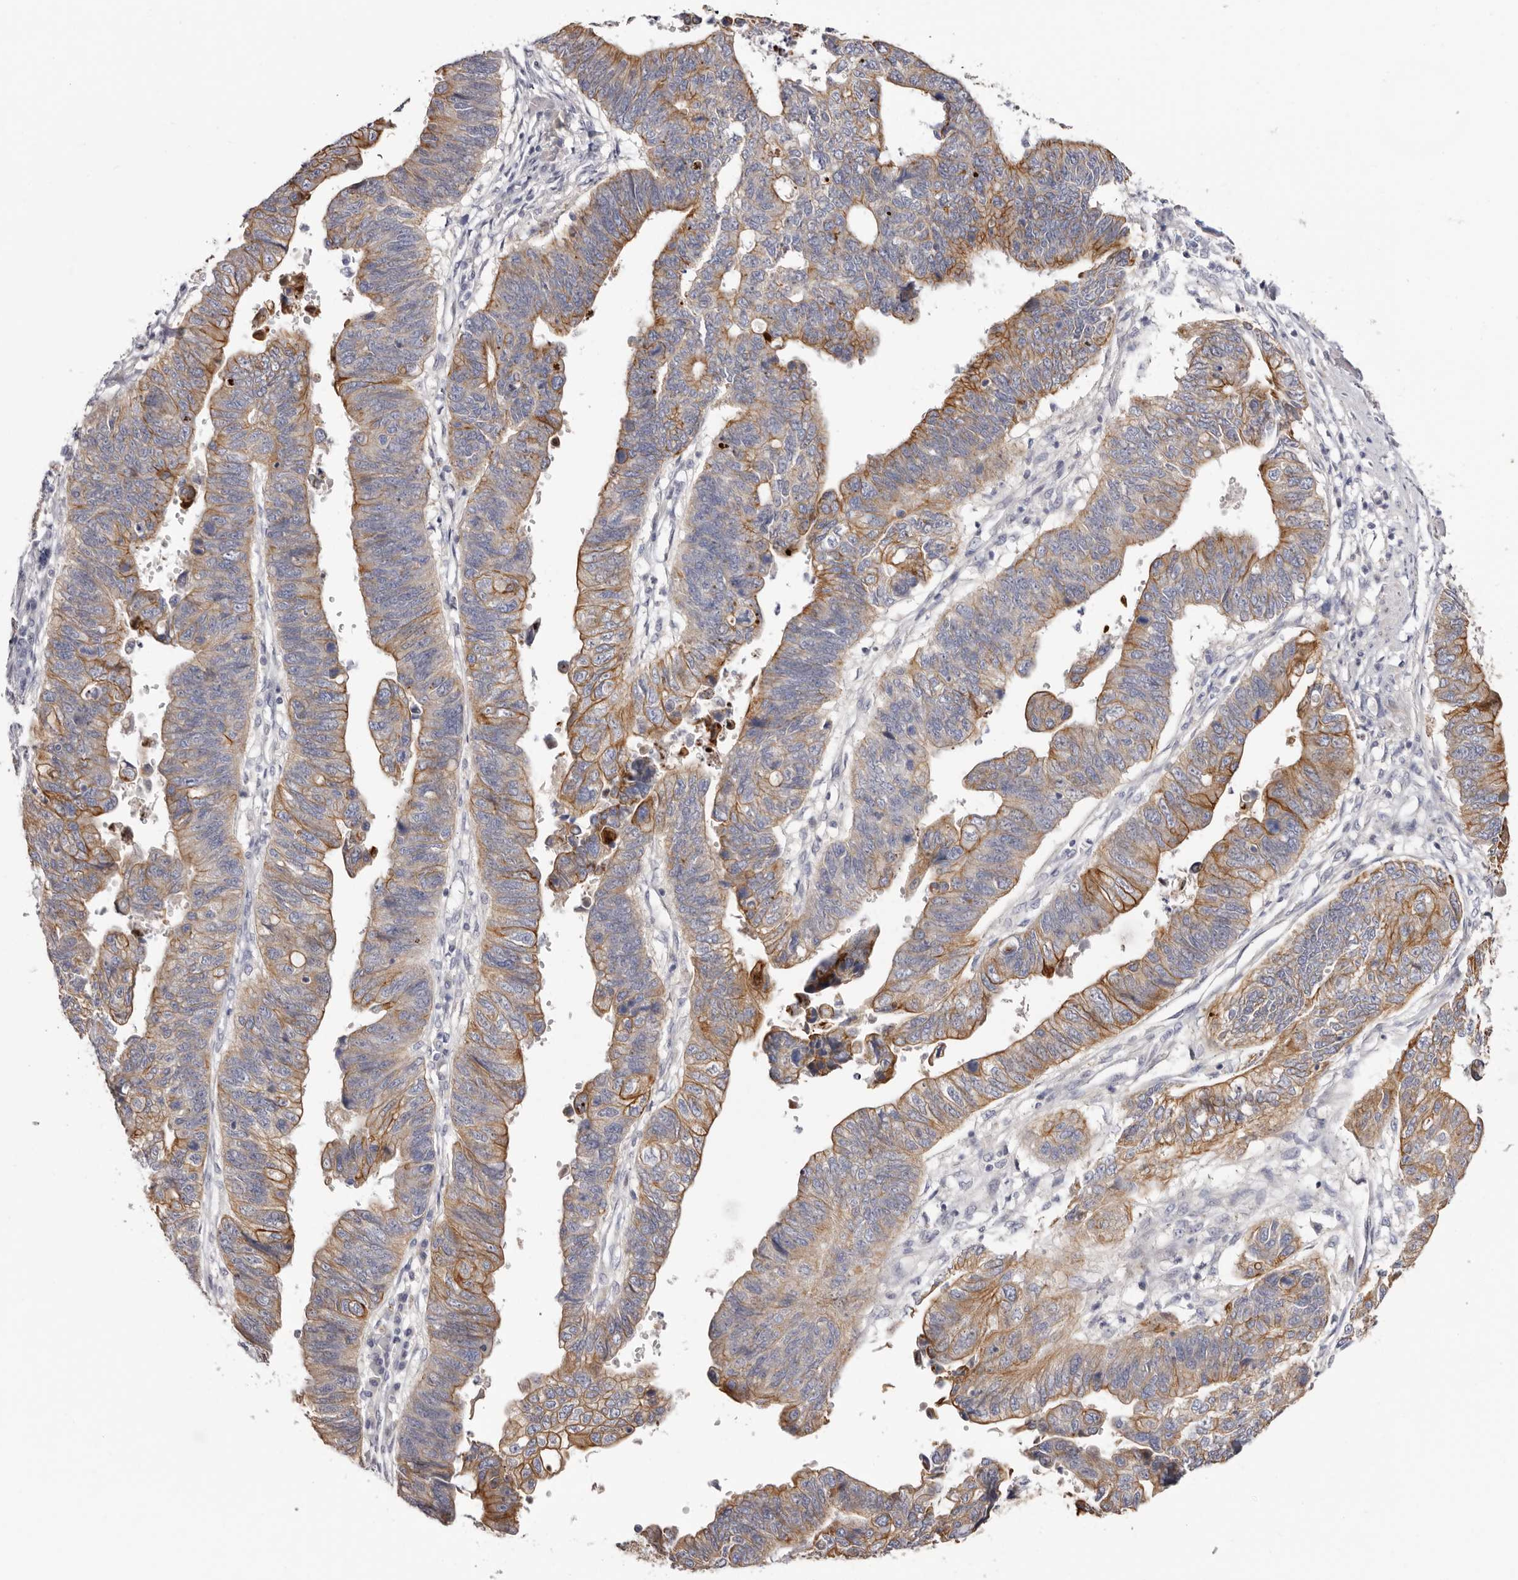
{"staining": {"intensity": "moderate", "quantity": "25%-75%", "location": "cytoplasmic/membranous"}, "tissue": "stomach cancer", "cell_type": "Tumor cells", "image_type": "cancer", "snomed": [{"axis": "morphology", "description": "Adenocarcinoma, NOS"}, {"axis": "topography", "description": "Stomach"}], "caption": "Approximately 25%-75% of tumor cells in adenocarcinoma (stomach) display moderate cytoplasmic/membranous protein positivity as visualized by brown immunohistochemical staining.", "gene": "STK16", "patient": {"sex": "male", "age": 59}}